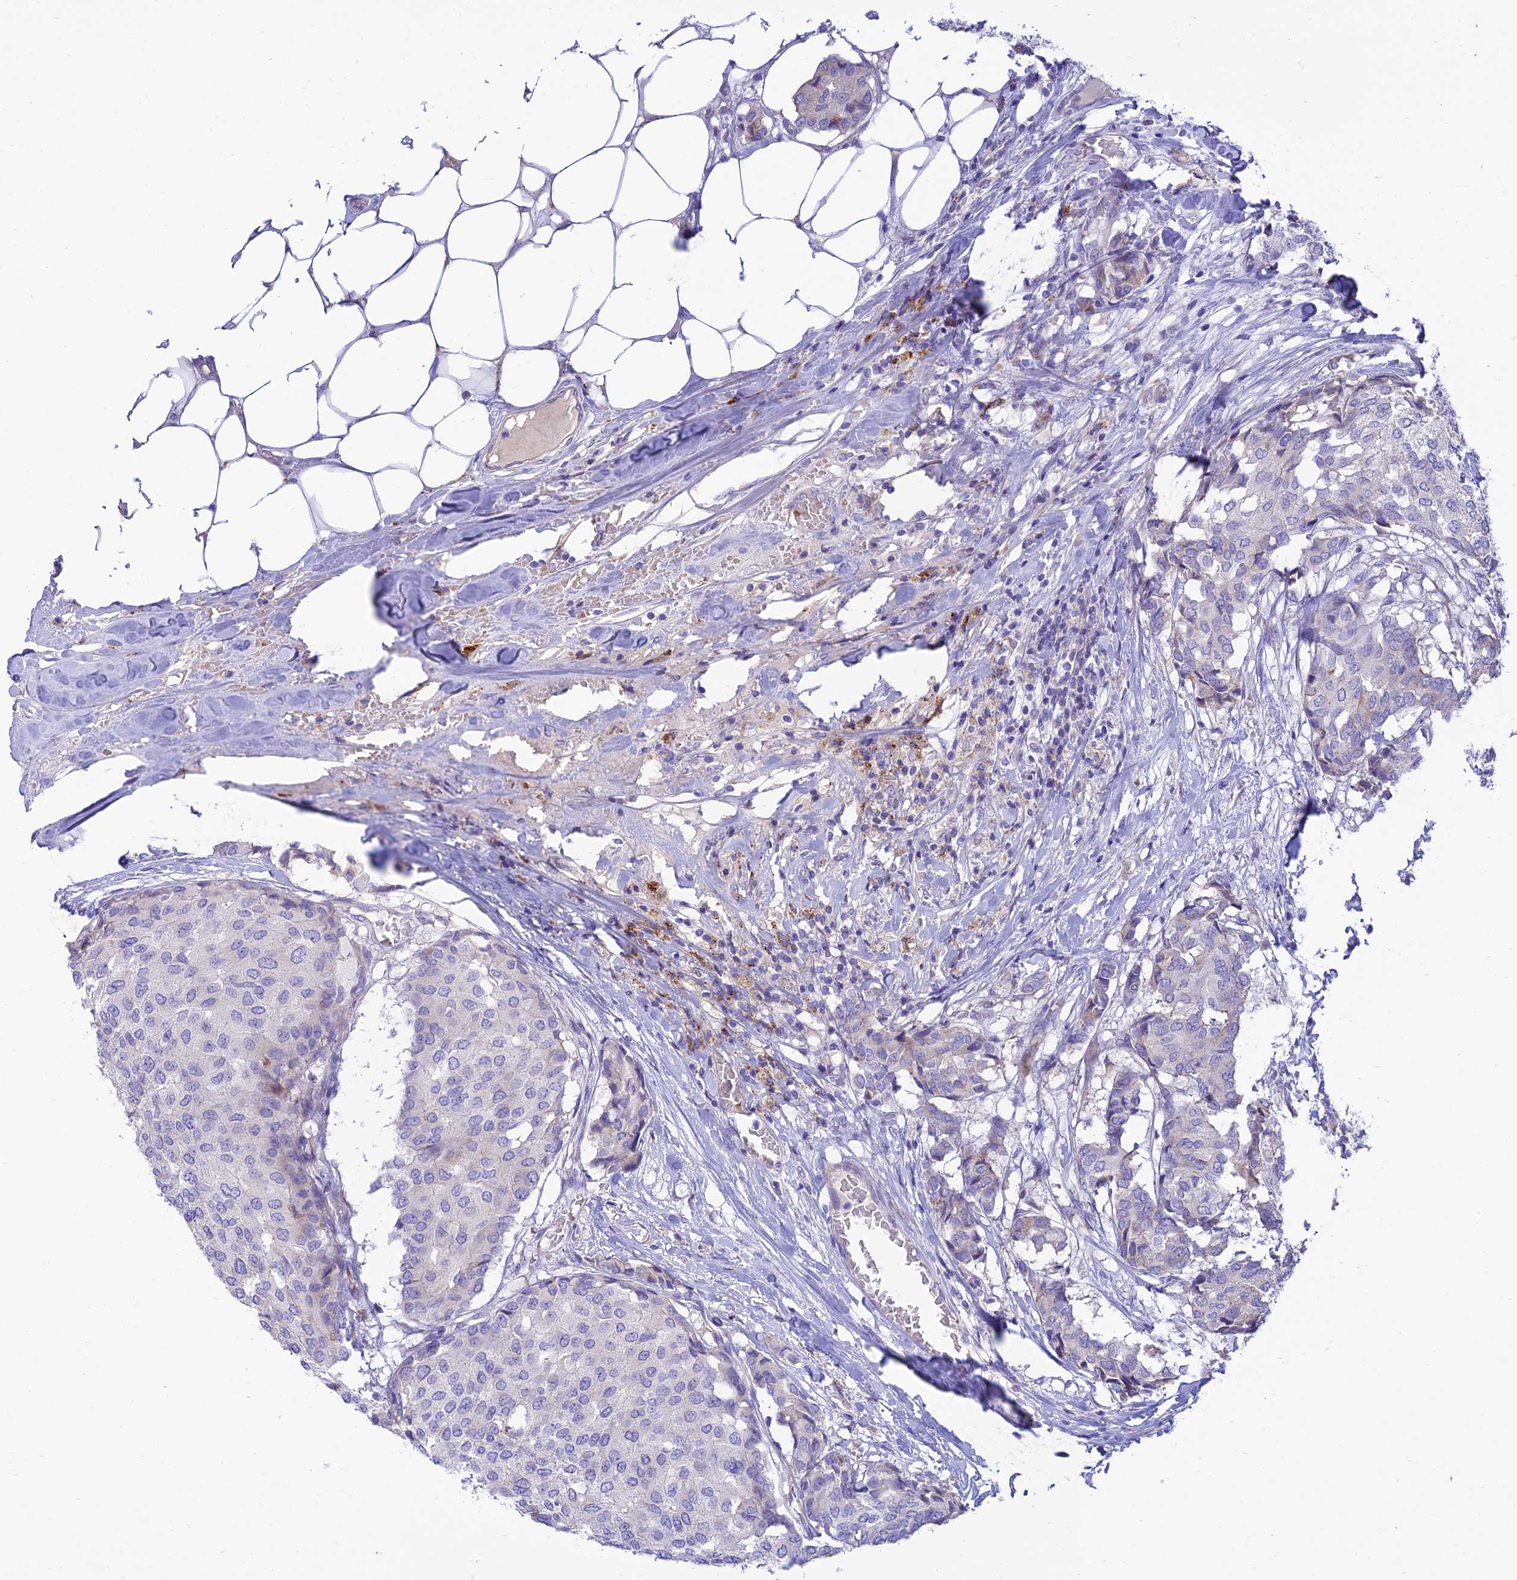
{"staining": {"intensity": "negative", "quantity": "none", "location": "none"}, "tissue": "breast cancer", "cell_type": "Tumor cells", "image_type": "cancer", "snomed": [{"axis": "morphology", "description": "Duct carcinoma"}, {"axis": "topography", "description": "Breast"}], "caption": "Protein analysis of invasive ductal carcinoma (breast) shows no significant positivity in tumor cells.", "gene": "CCDC157", "patient": {"sex": "female", "age": 75}}